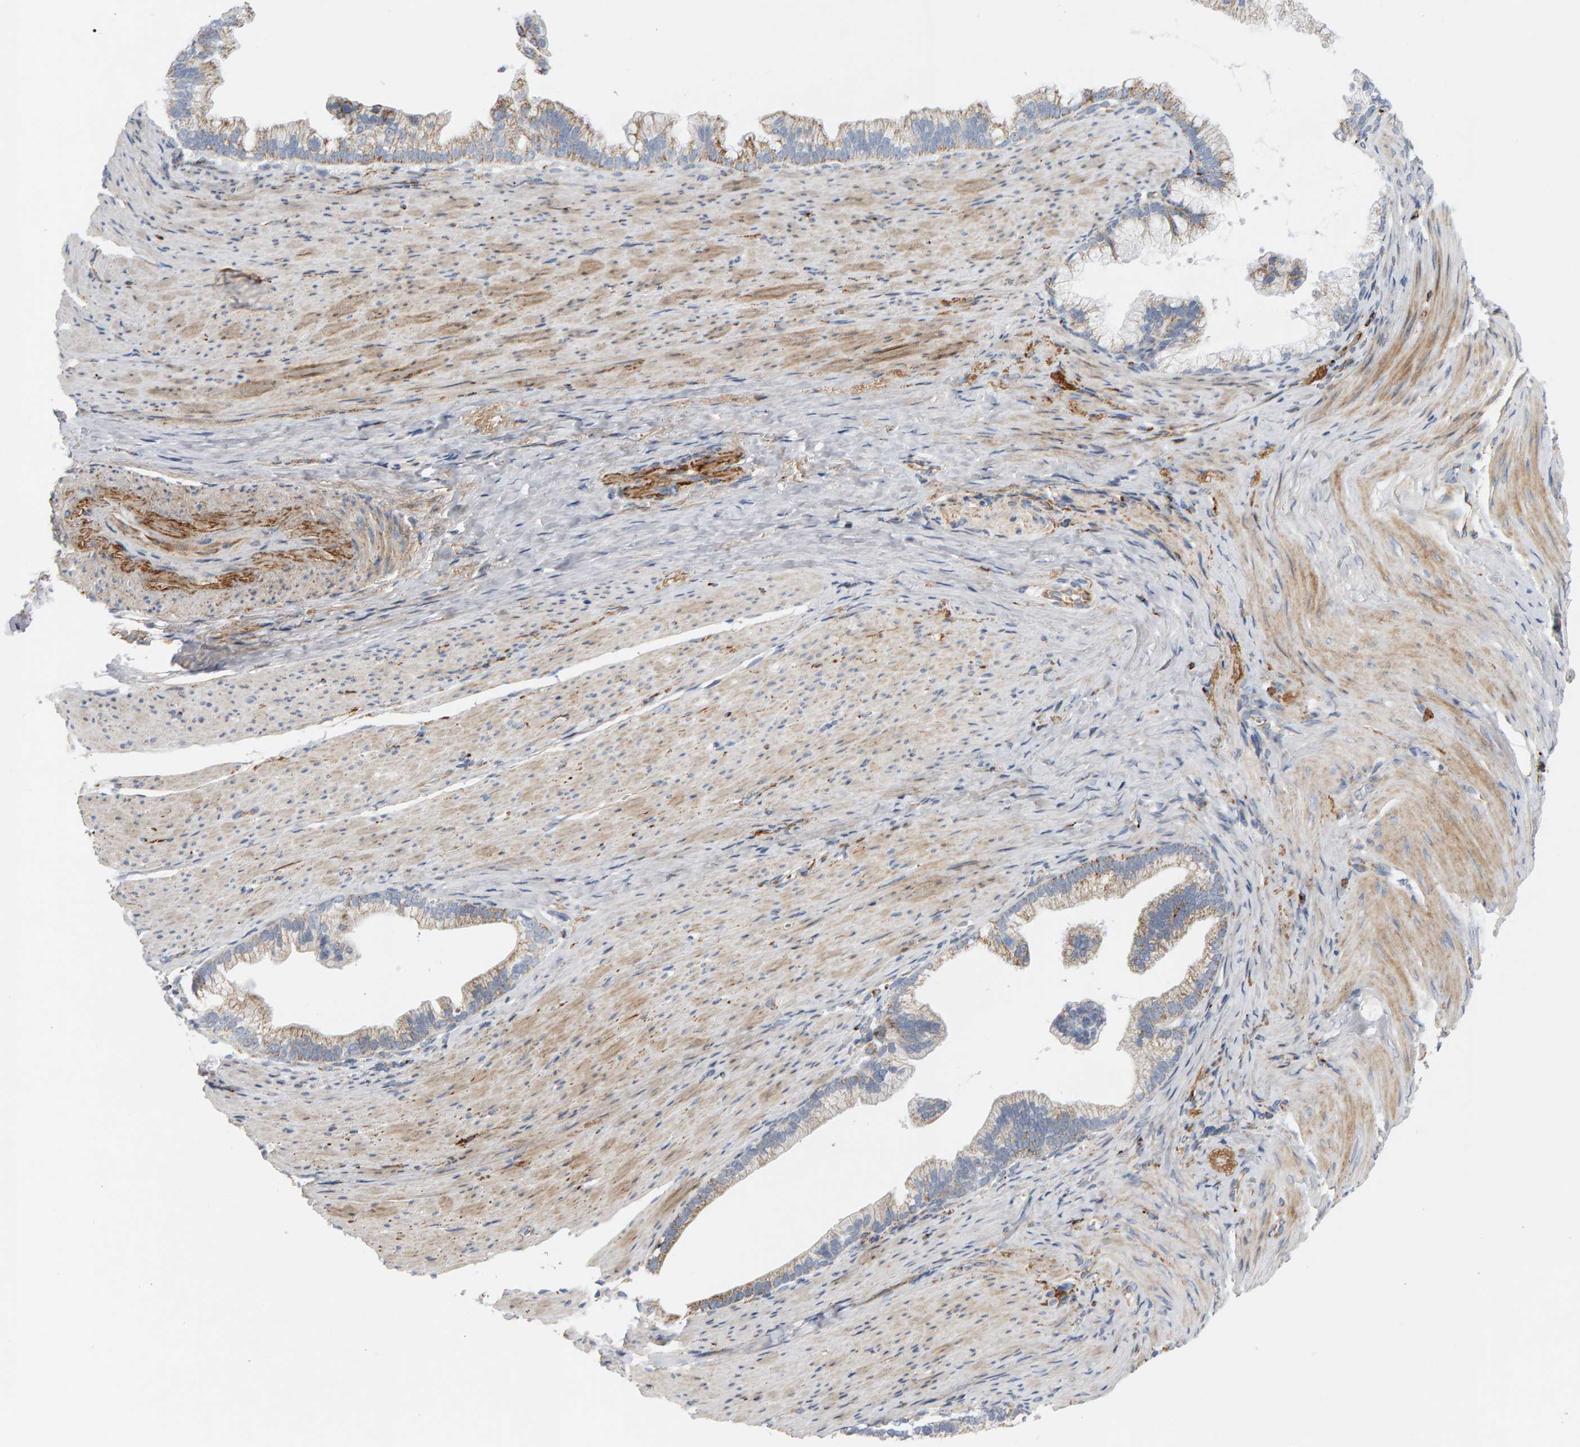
{"staining": {"intensity": "moderate", "quantity": "25%-75%", "location": "cytoplasmic/membranous"}, "tissue": "pancreatic cancer", "cell_type": "Tumor cells", "image_type": "cancer", "snomed": [{"axis": "morphology", "description": "Adenocarcinoma, NOS"}, {"axis": "topography", "description": "Pancreas"}], "caption": "Moderate cytoplasmic/membranous positivity is appreciated in approximately 25%-75% of tumor cells in pancreatic cancer (adenocarcinoma).", "gene": "GGTA1", "patient": {"sex": "male", "age": 69}}